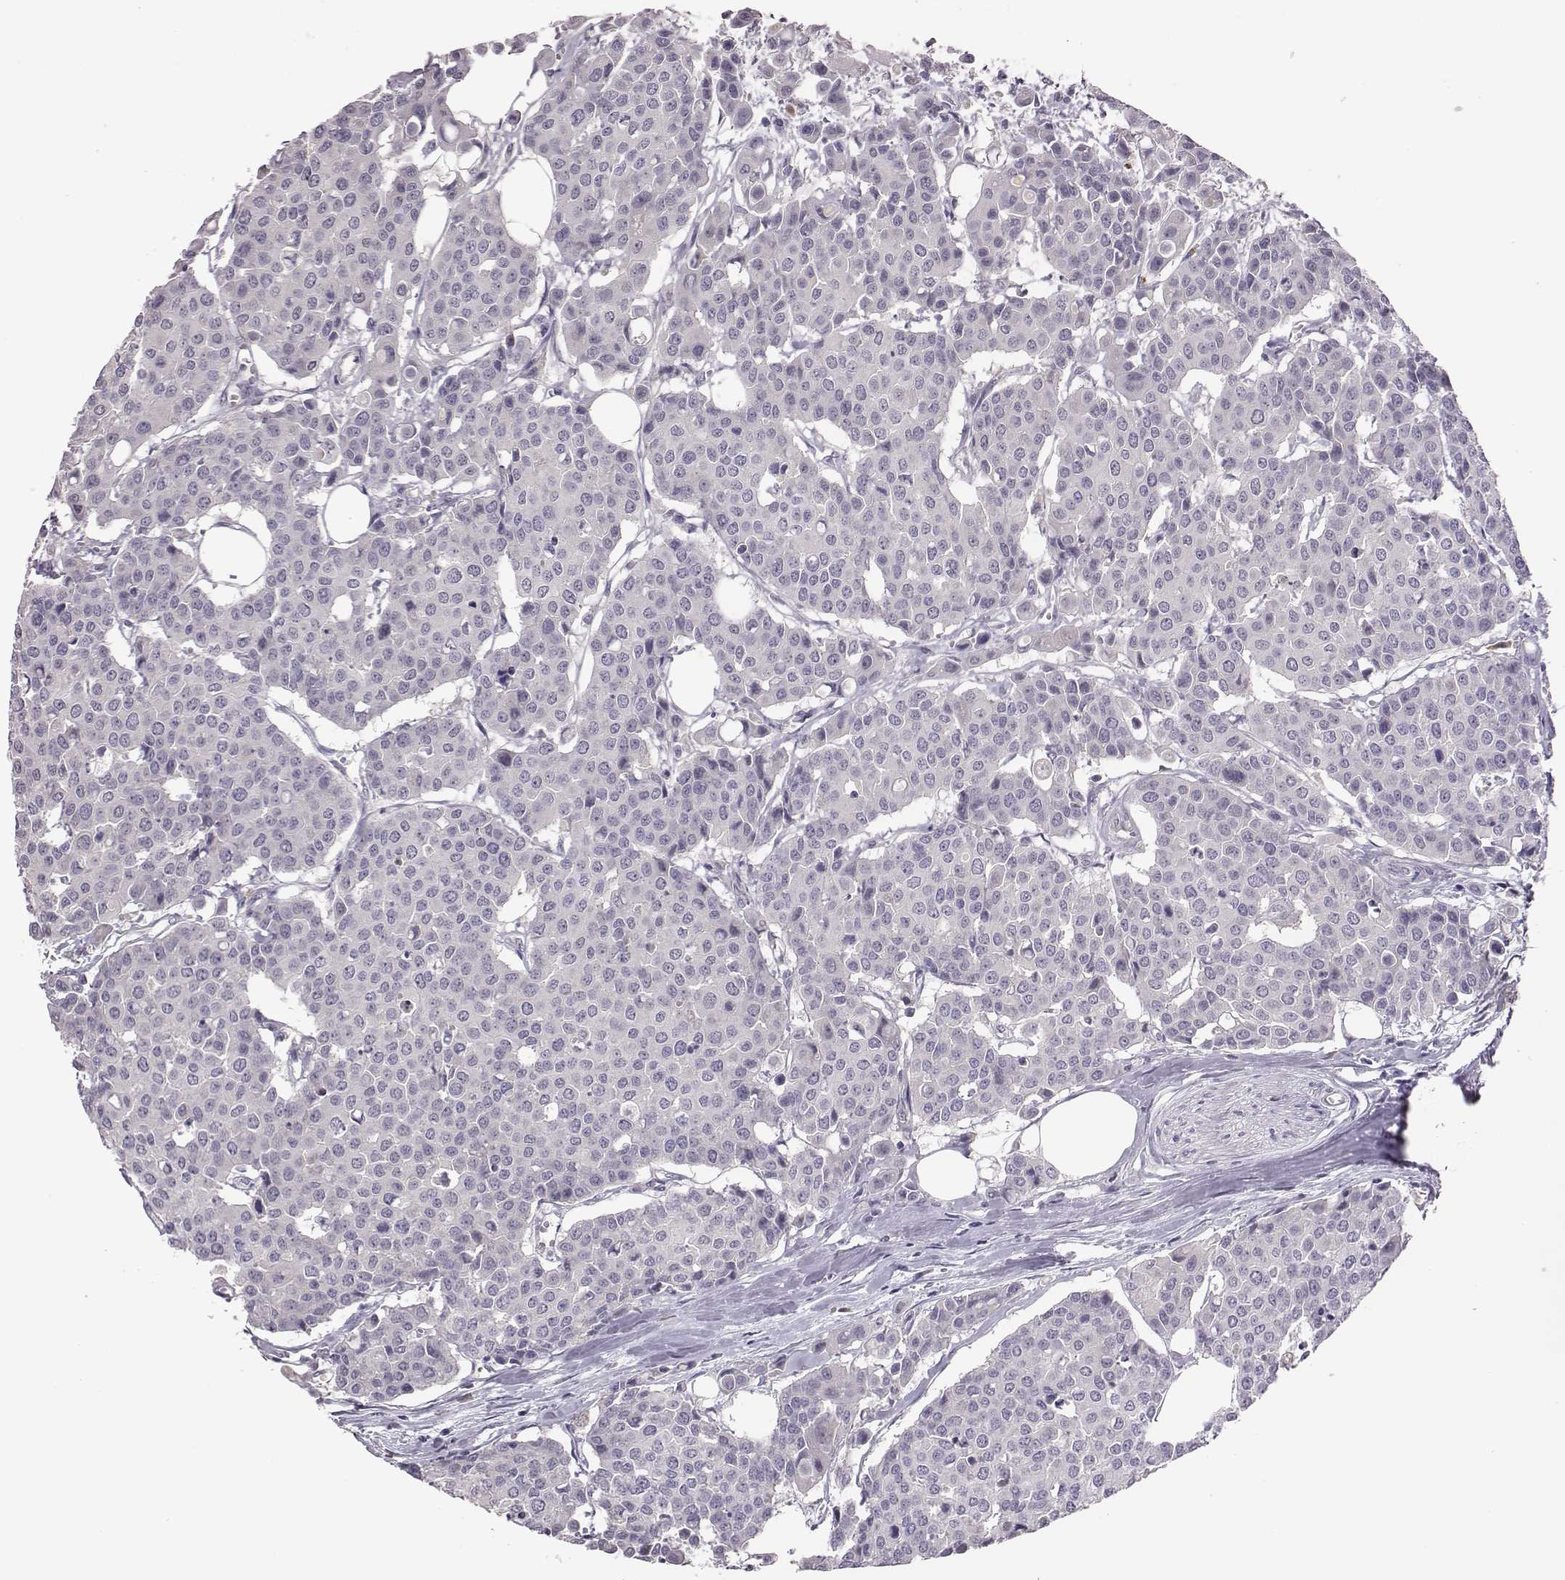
{"staining": {"intensity": "negative", "quantity": "none", "location": "none"}, "tissue": "carcinoid", "cell_type": "Tumor cells", "image_type": "cancer", "snomed": [{"axis": "morphology", "description": "Carcinoid, malignant, NOS"}, {"axis": "topography", "description": "Colon"}], "caption": "An immunohistochemistry photomicrograph of carcinoid is shown. There is no staining in tumor cells of carcinoid. (Brightfield microscopy of DAB (3,3'-diaminobenzidine) immunohistochemistry (IHC) at high magnification).", "gene": "KMO", "patient": {"sex": "male", "age": 81}}